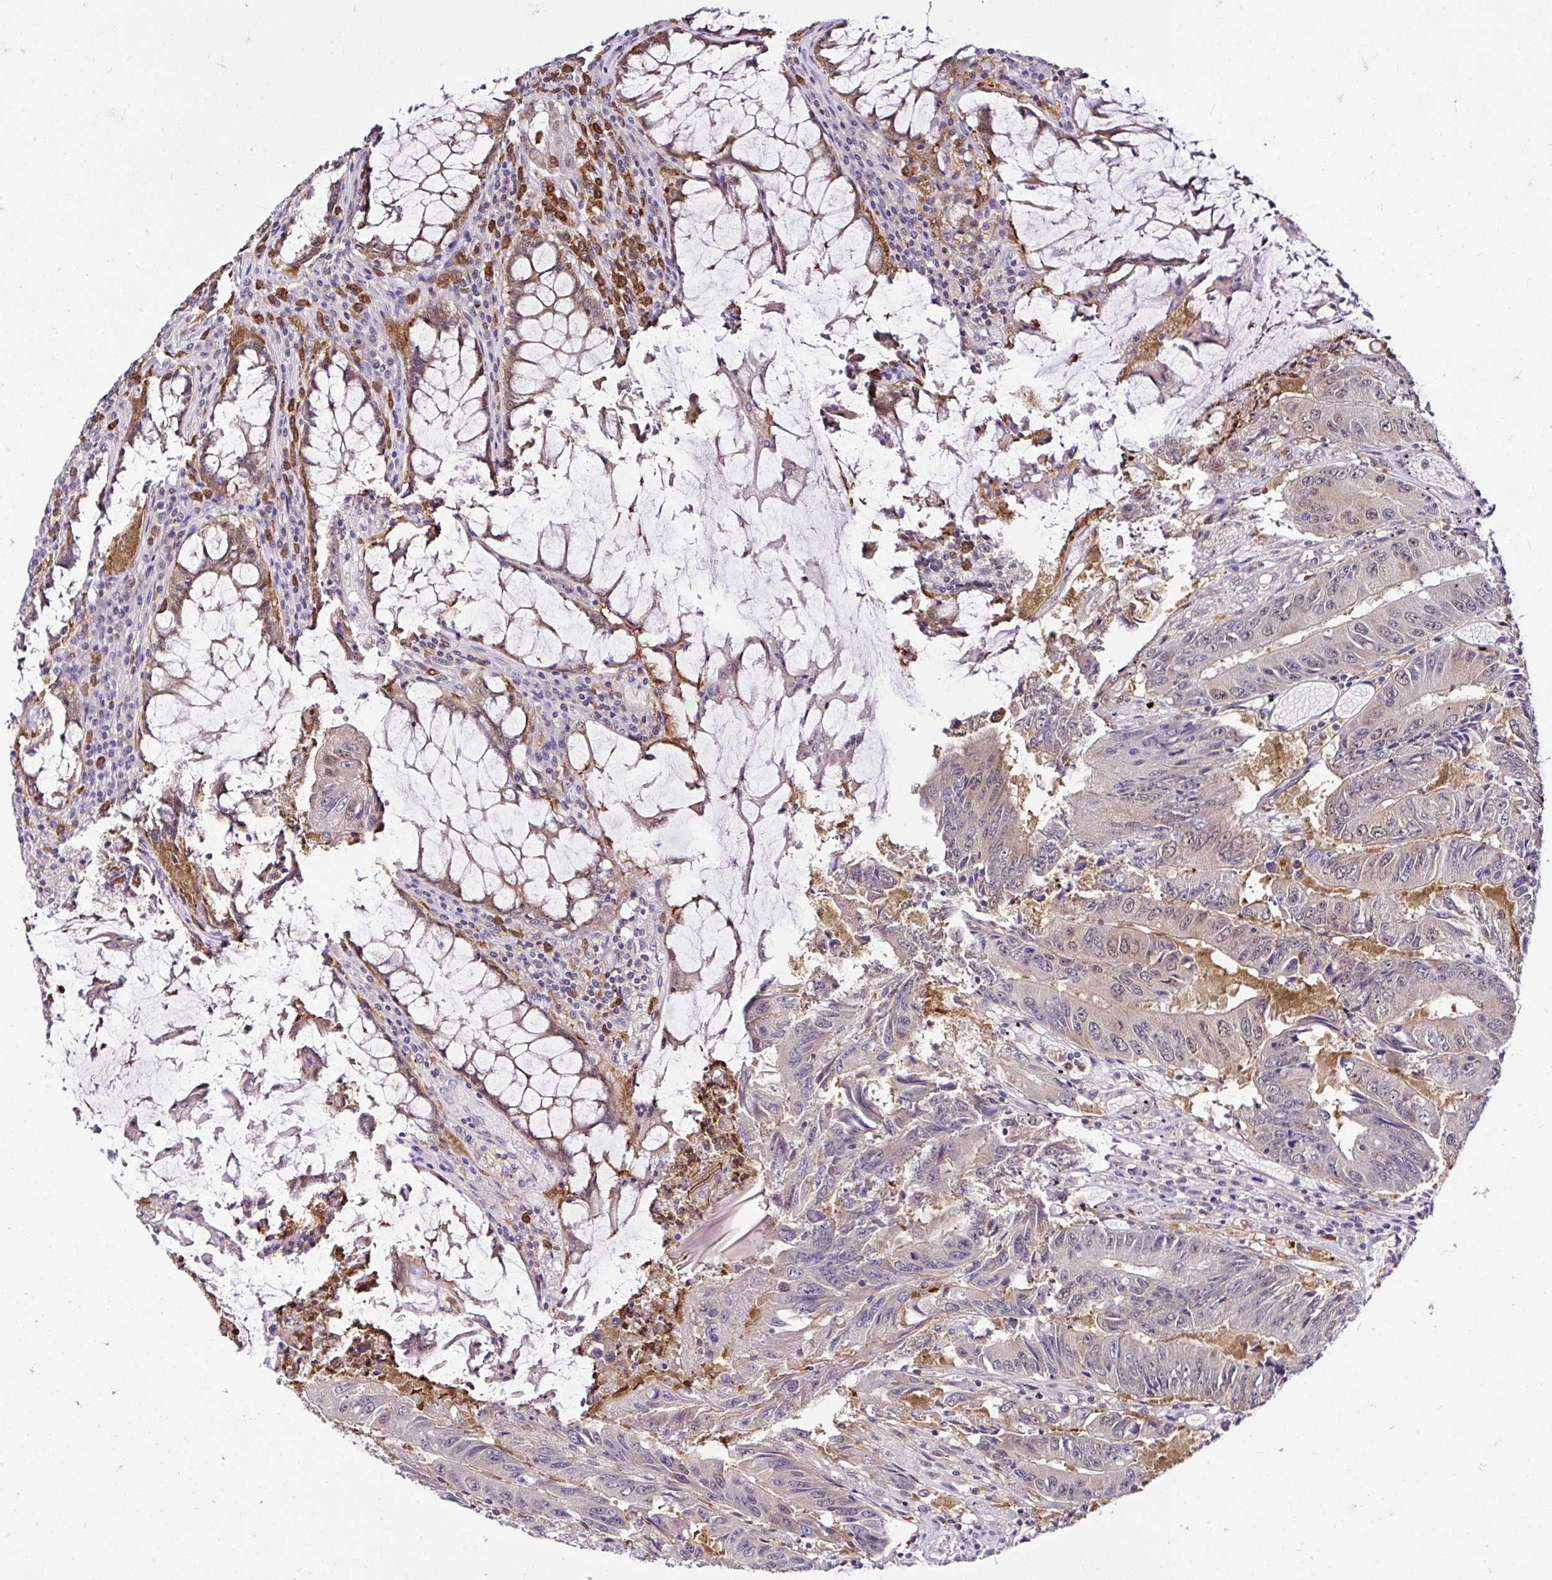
{"staining": {"intensity": "weak", "quantity": ">75%", "location": "cytoplasmic/membranous,nuclear"}, "tissue": "colorectal cancer", "cell_type": "Tumor cells", "image_type": "cancer", "snomed": [{"axis": "morphology", "description": "Adenocarcinoma, NOS"}, {"axis": "topography", "description": "Colon"}], "caption": "Approximately >75% of tumor cells in human colorectal adenocarcinoma display weak cytoplasmic/membranous and nuclear protein staining as visualized by brown immunohistochemical staining.", "gene": "PIN4", "patient": {"sex": "male", "age": 53}}